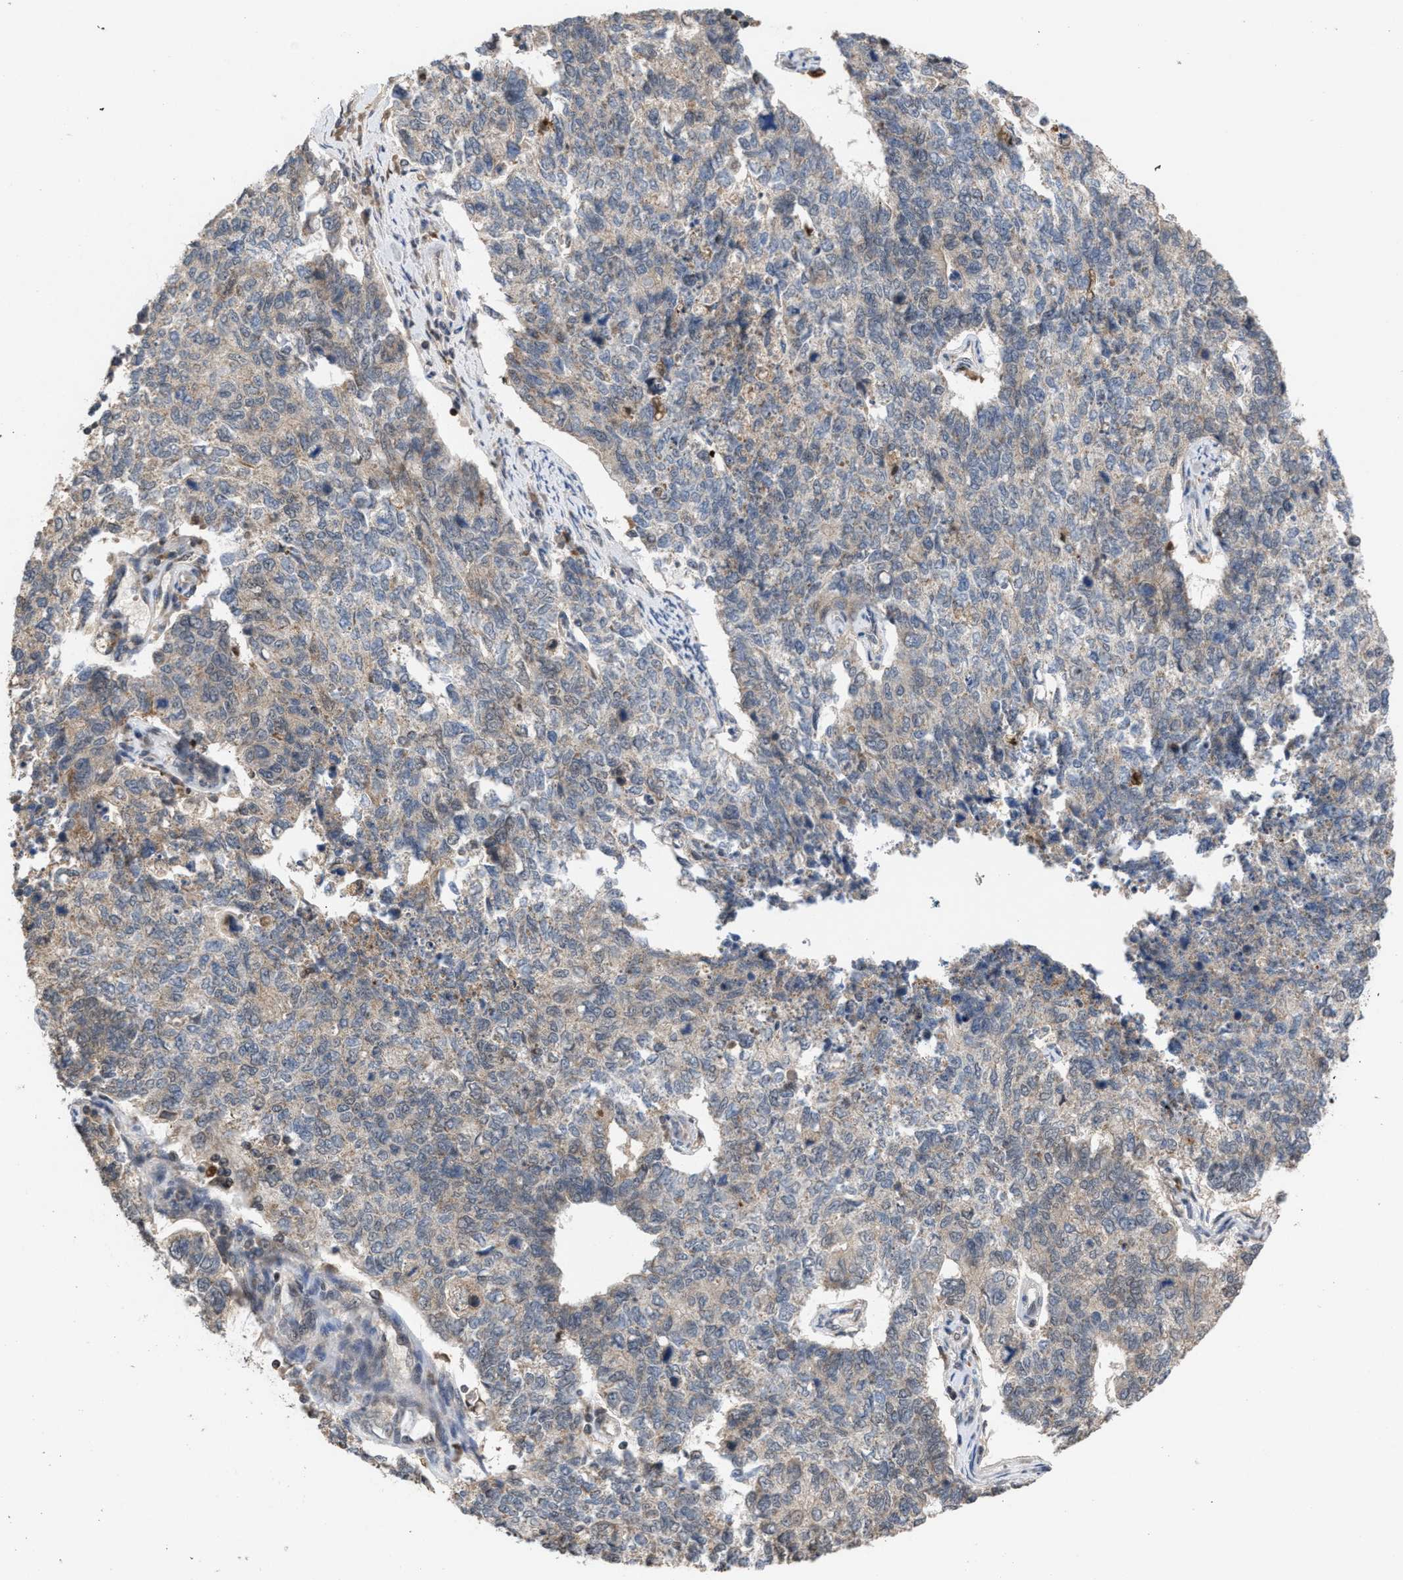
{"staining": {"intensity": "weak", "quantity": "<25%", "location": "nuclear"}, "tissue": "cervical cancer", "cell_type": "Tumor cells", "image_type": "cancer", "snomed": [{"axis": "morphology", "description": "Squamous cell carcinoma, NOS"}, {"axis": "topography", "description": "Cervix"}], "caption": "Tumor cells show no significant protein positivity in cervical cancer. The staining is performed using DAB (3,3'-diaminobenzidine) brown chromogen with nuclei counter-stained in using hematoxylin.", "gene": "C9orf78", "patient": {"sex": "female", "age": 63}}